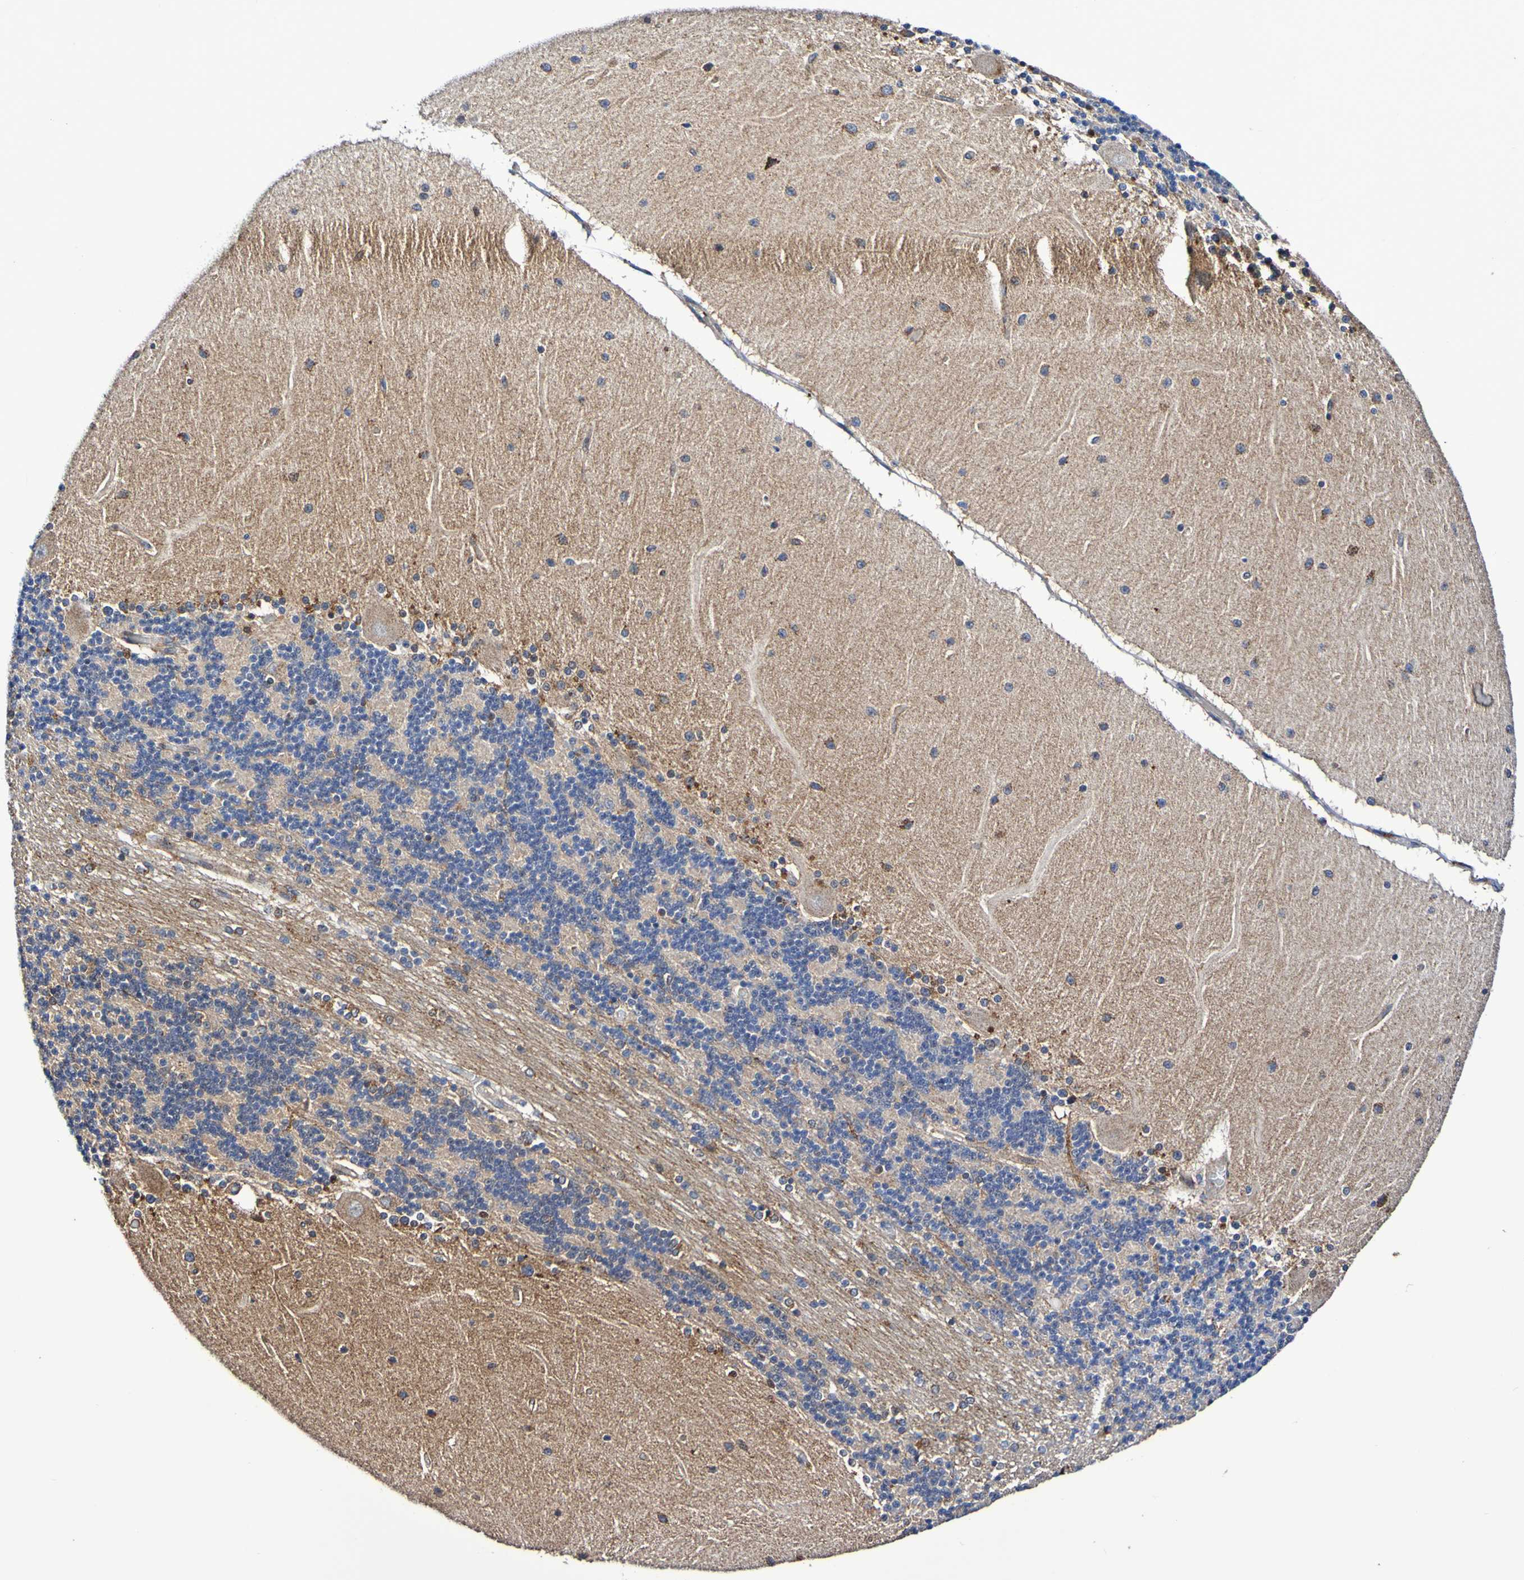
{"staining": {"intensity": "negative", "quantity": "none", "location": "none"}, "tissue": "cerebellum", "cell_type": "Cells in granular layer", "image_type": "normal", "snomed": [{"axis": "morphology", "description": "Normal tissue, NOS"}, {"axis": "topography", "description": "Cerebellum"}], "caption": "Human cerebellum stained for a protein using immunohistochemistry (IHC) demonstrates no expression in cells in granular layer.", "gene": "GJB1", "patient": {"sex": "female", "age": 54}}